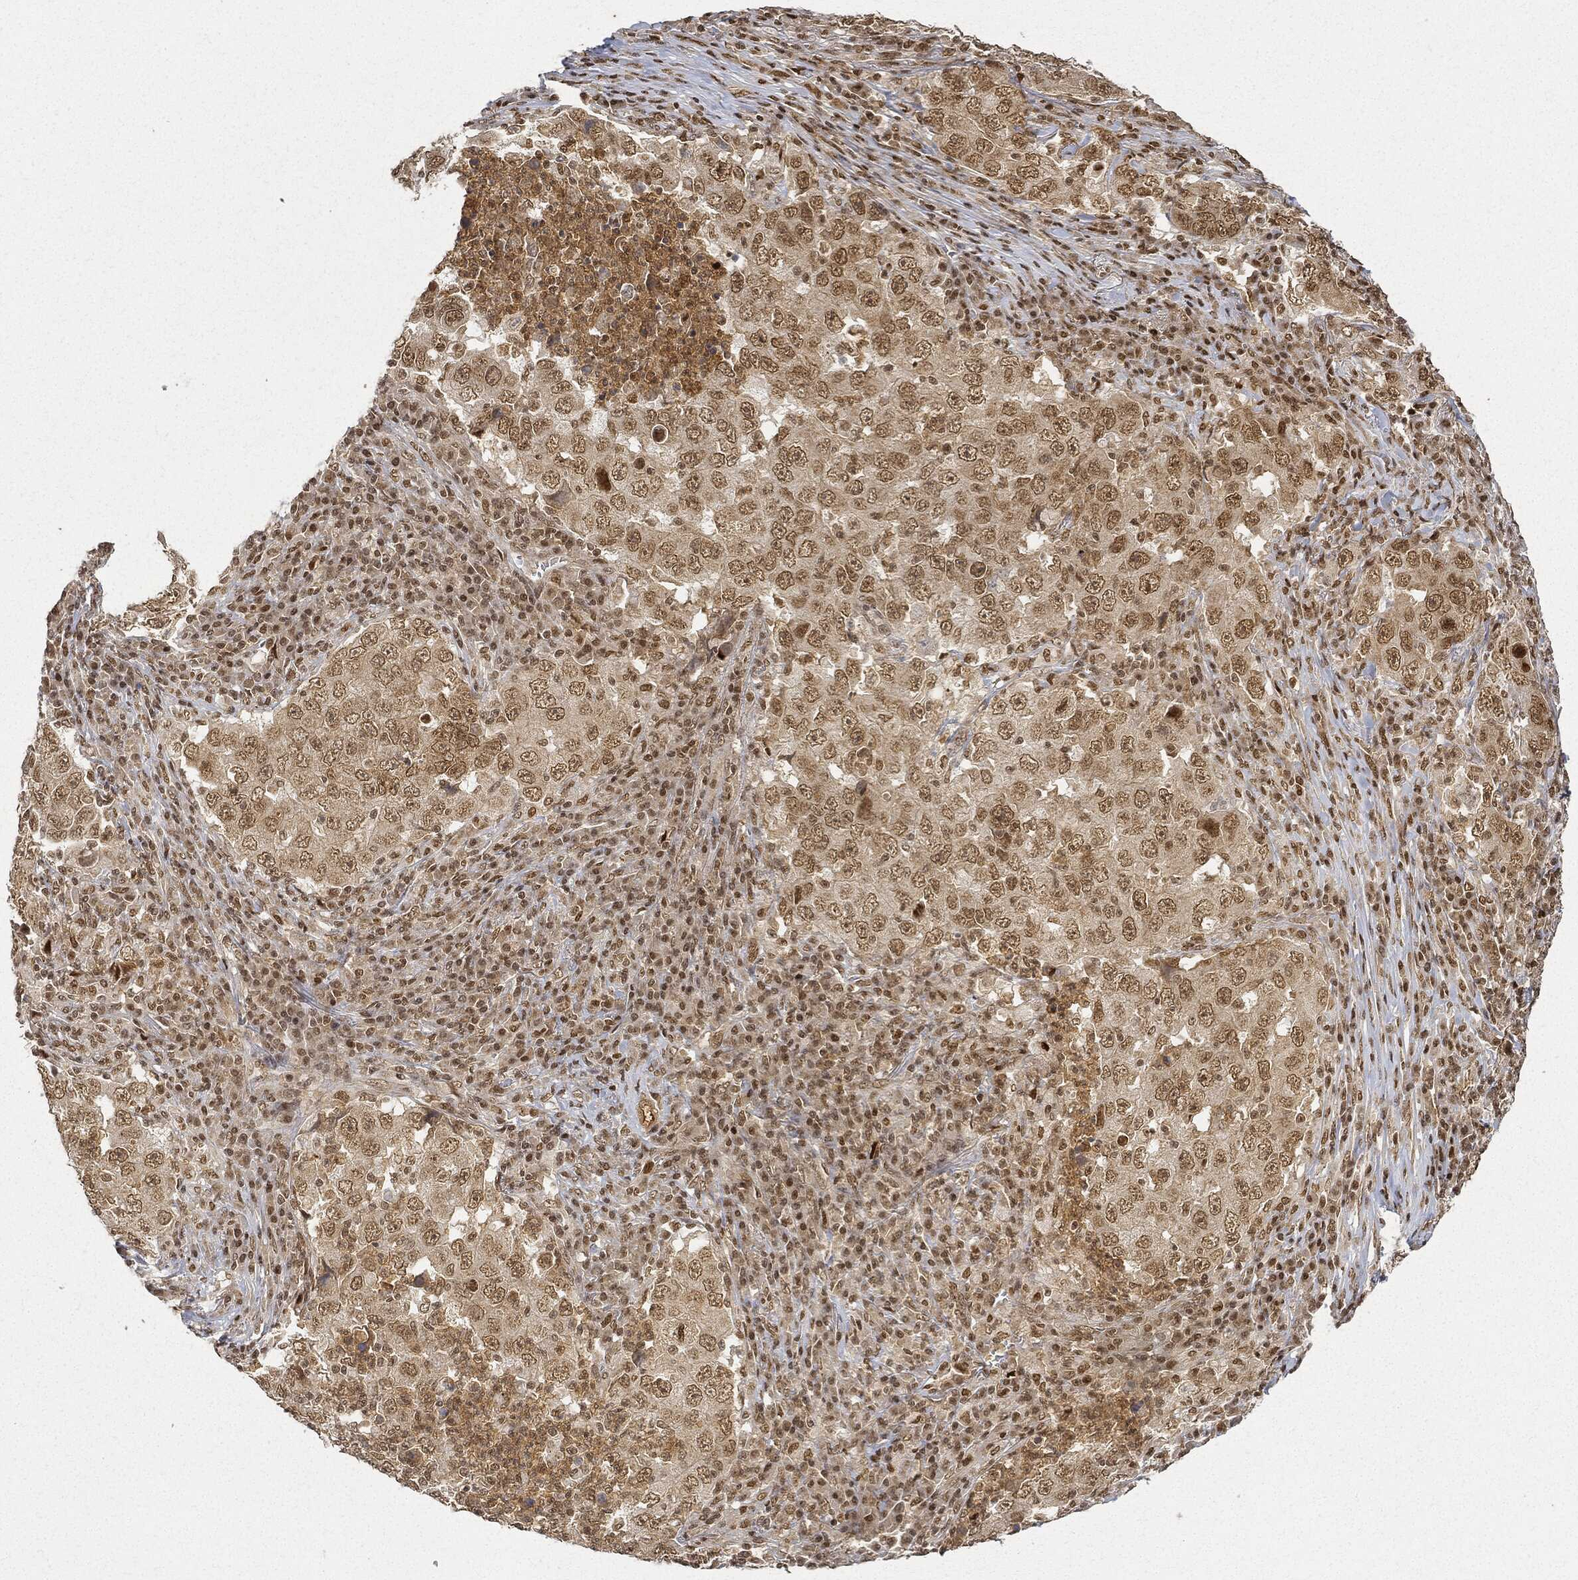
{"staining": {"intensity": "moderate", "quantity": "25%-75%", "location": "cytoplasmic/membranous,nuclear"}, "tissue": "lung cancer", "cell_type": "Tumor cells", "image_type": "cancer", "snomed": [{"axis": "morphology", "description": "Adenocarcinoma, NOS"}, {"axis": "topography", "description": "Lung"}], "caption": "Lung adenocarcinoma tissue exhibits moderate cytoplasmic/membranous and nuclear expression in about 25%-75% of tumor cells, visualized by immunohistochemistry.", "gene": "CIB1", "patient": {"sex": "male", "age": 73}}